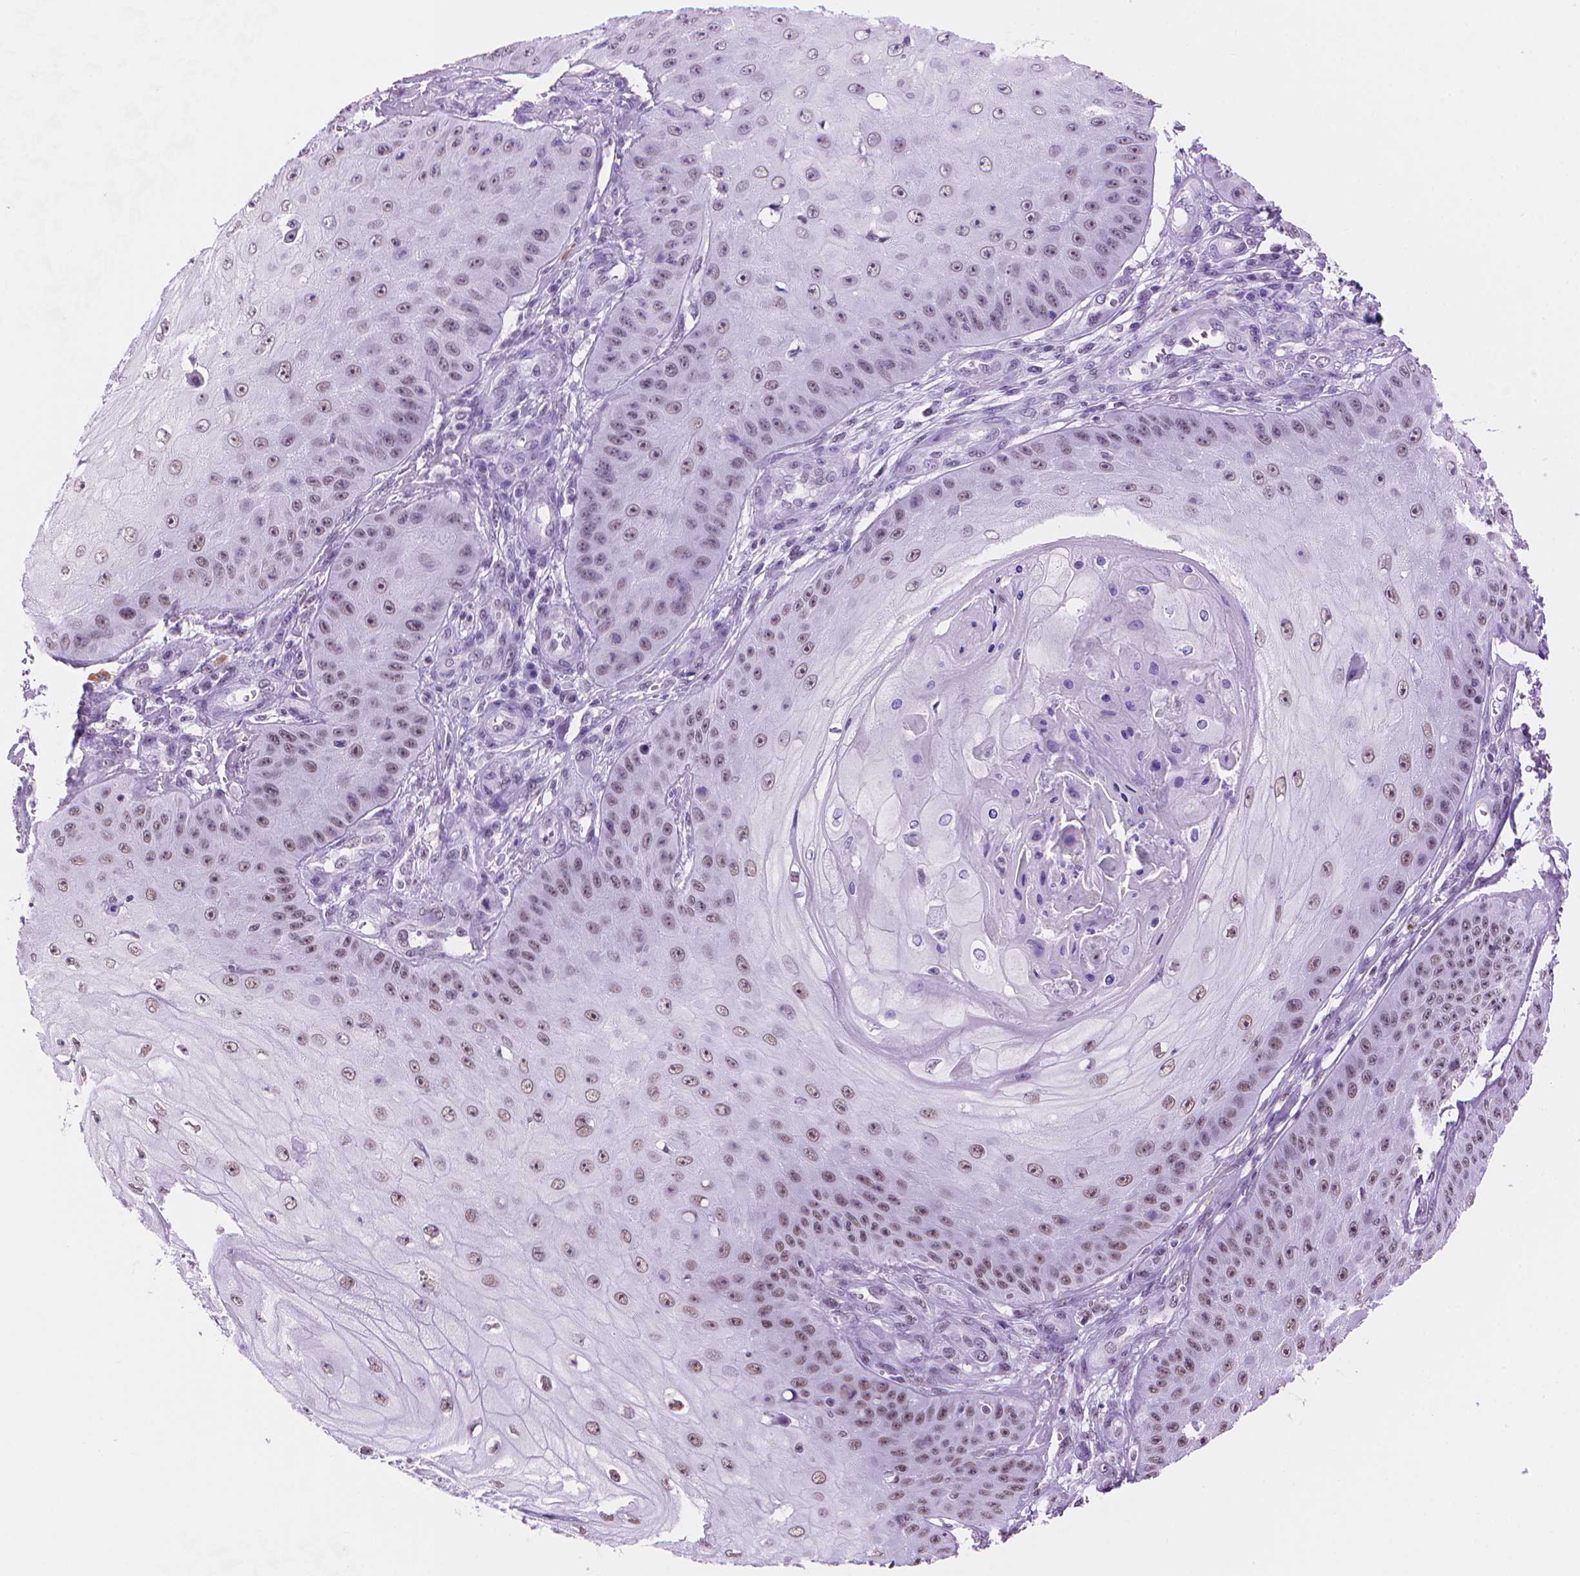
{"staining": {"intensity": "weak", "quantity": ">75%", "location": "nuclear"}, "tissue": "skin cancer", "cell_type": "Tumor cells", "image_type": "cancer", "snomed": [{"axis": "morphology", "description": "Squamous cell carcinoma, NOS"}, {"axis": "topography", "description": "Skin"}], "caption": "The histopathology image reveals a brown stain indicating the presence of a protein in the nuclear of tumor cells in skin cancer. (Stains: DAB (3,3'-diaminobenzidine) in brown, nuclei in blue, Microscopy: brightfield microscopy at high magnification).", "gene": "RPA4", "patient": {"sex": "male", "age": 70}}